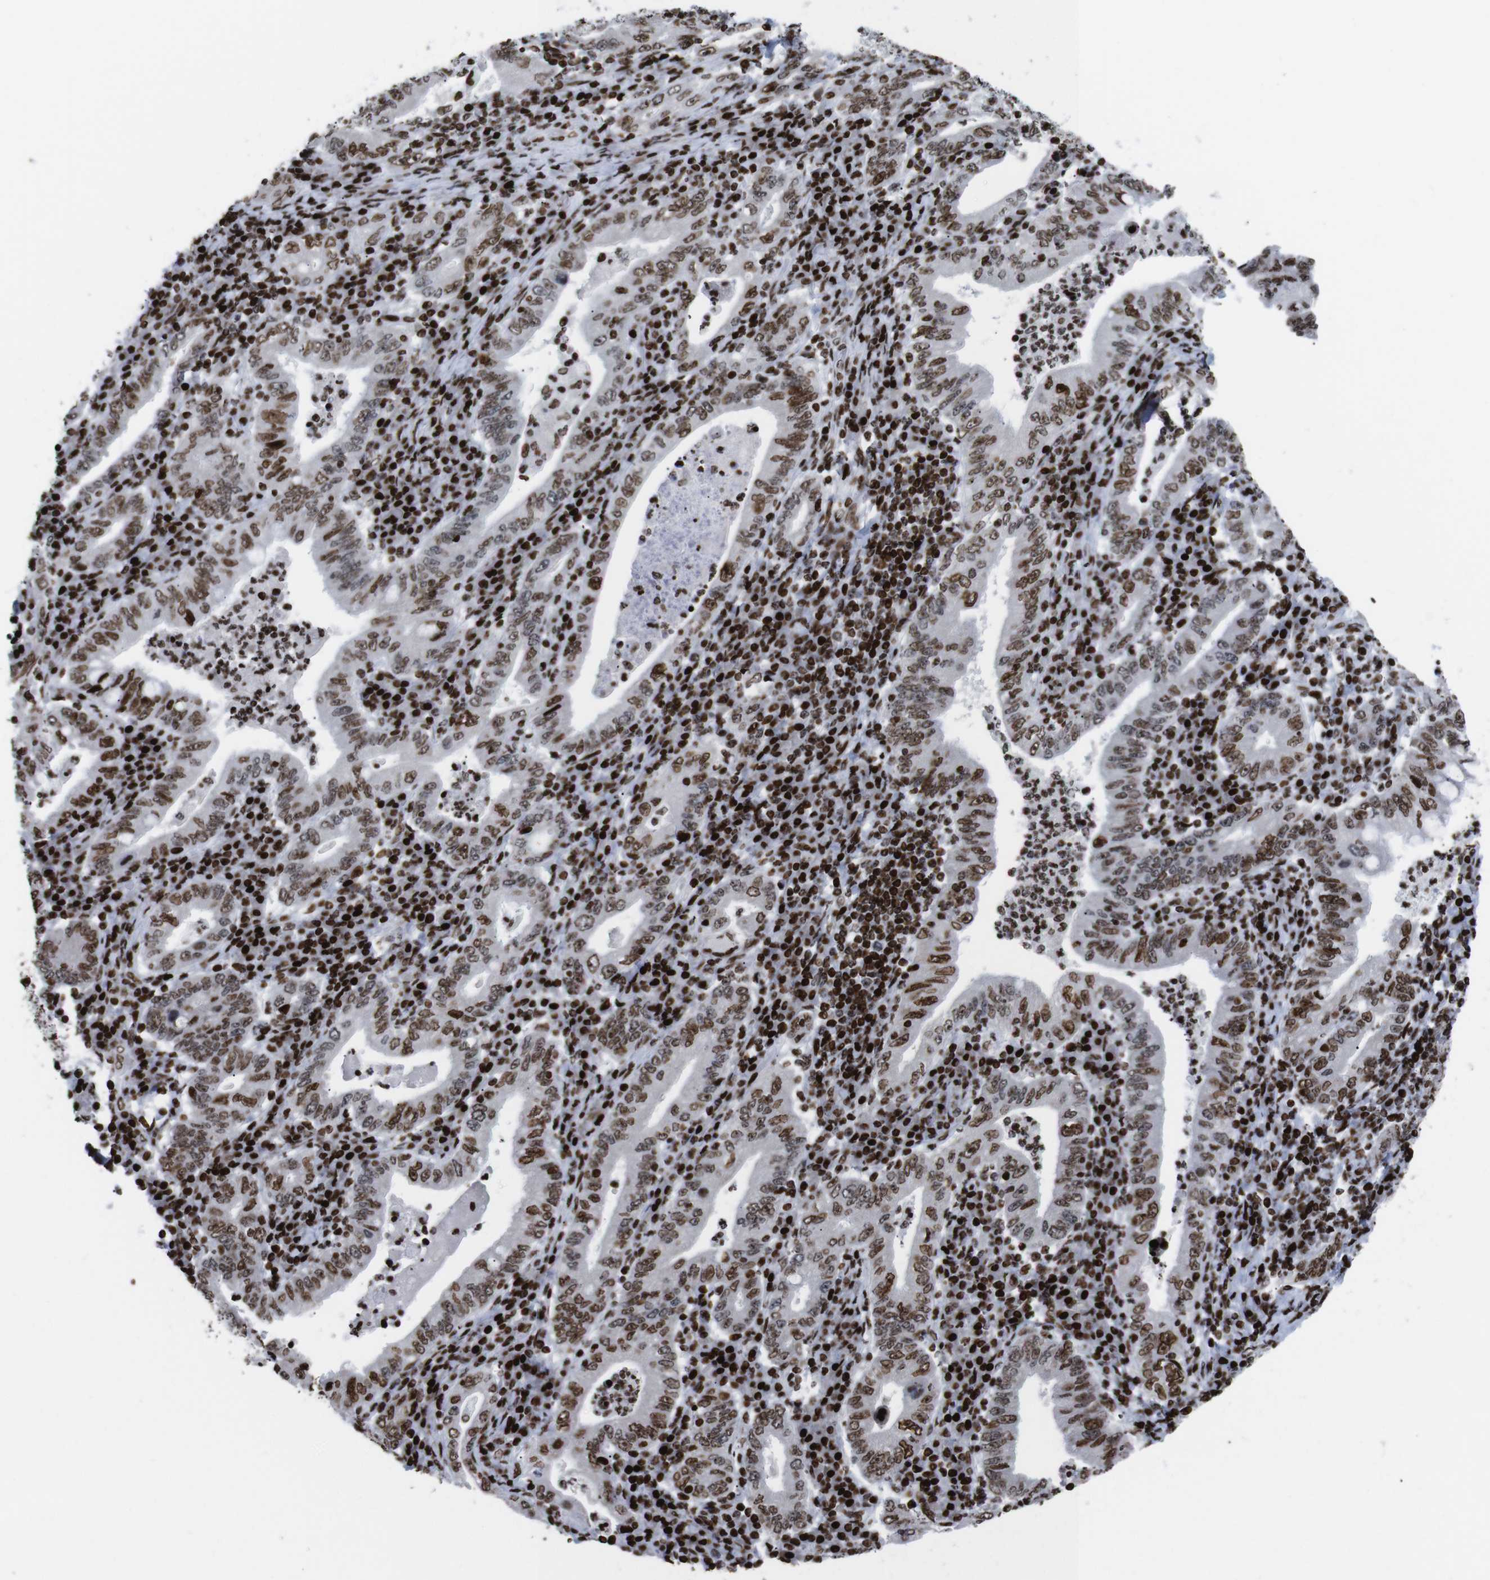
{"staining": {"intensity": "strong", "quantity": ">75%", "location": "nuclear"}, "tissue": "stomach cancer", "cell_type": "Tumor cells", "image_type": "cancer", "snomed": [{"axis": "morphology", "description": "Normal tissue, NOS"}, {"axis": "morphology", "description": "Adenocarcinoma, NOS"}, {"axis": "topography", "description": "Esophagus"}, {"axis": "topography", "description": "Stomach, upper"}, {"axis": "topography", "description": "Peripheral nerve tissue"}], "caption": "Stomach adenocarcinoma stained with a protein marker reveals strong staining in tumor cells.", "gene": "H1-4", "patient": {"sex": "male", "age": 62}}